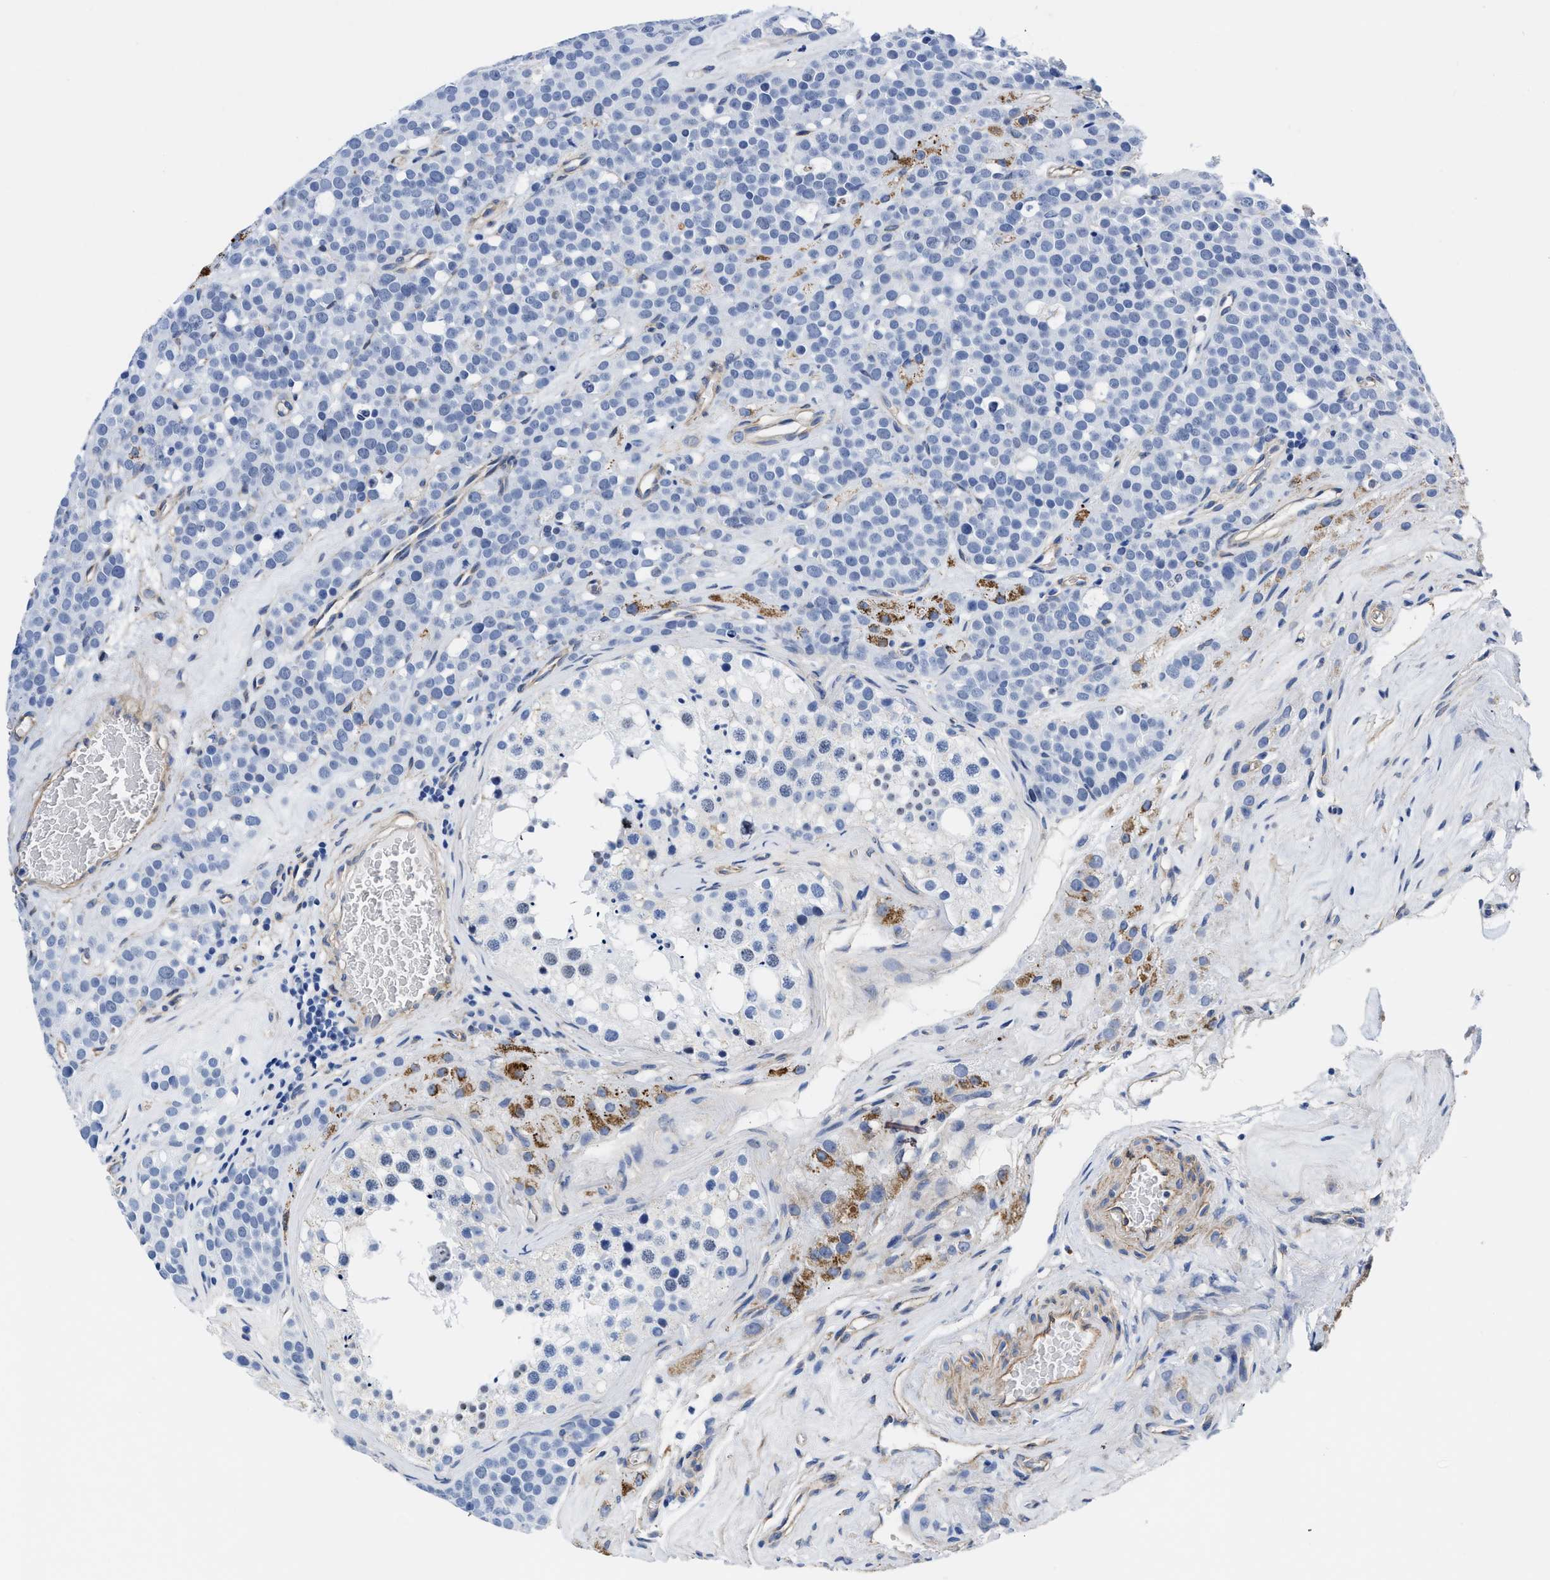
{"staining": {"intensity": "negative", "quantity": "none", "location": "none"}, "tissue": "testis cancer", "cell_type": "Tumor cells", "image_type": "cancer", "snomed": [{"axis": "morphology", "description": "Seminoma, NOS"}, {"axis": "topography", "description": "Testis"}], "caption": "This photomicrograph is of seminoma (testis) stained with immunohistochemistry (IHC) to label a protein in brown with the nuclei are counter-stained blue. There is no positivity in tumor cells.", "gene": "KCNMB3", "patient": {"sex": "male", "age": 71}}